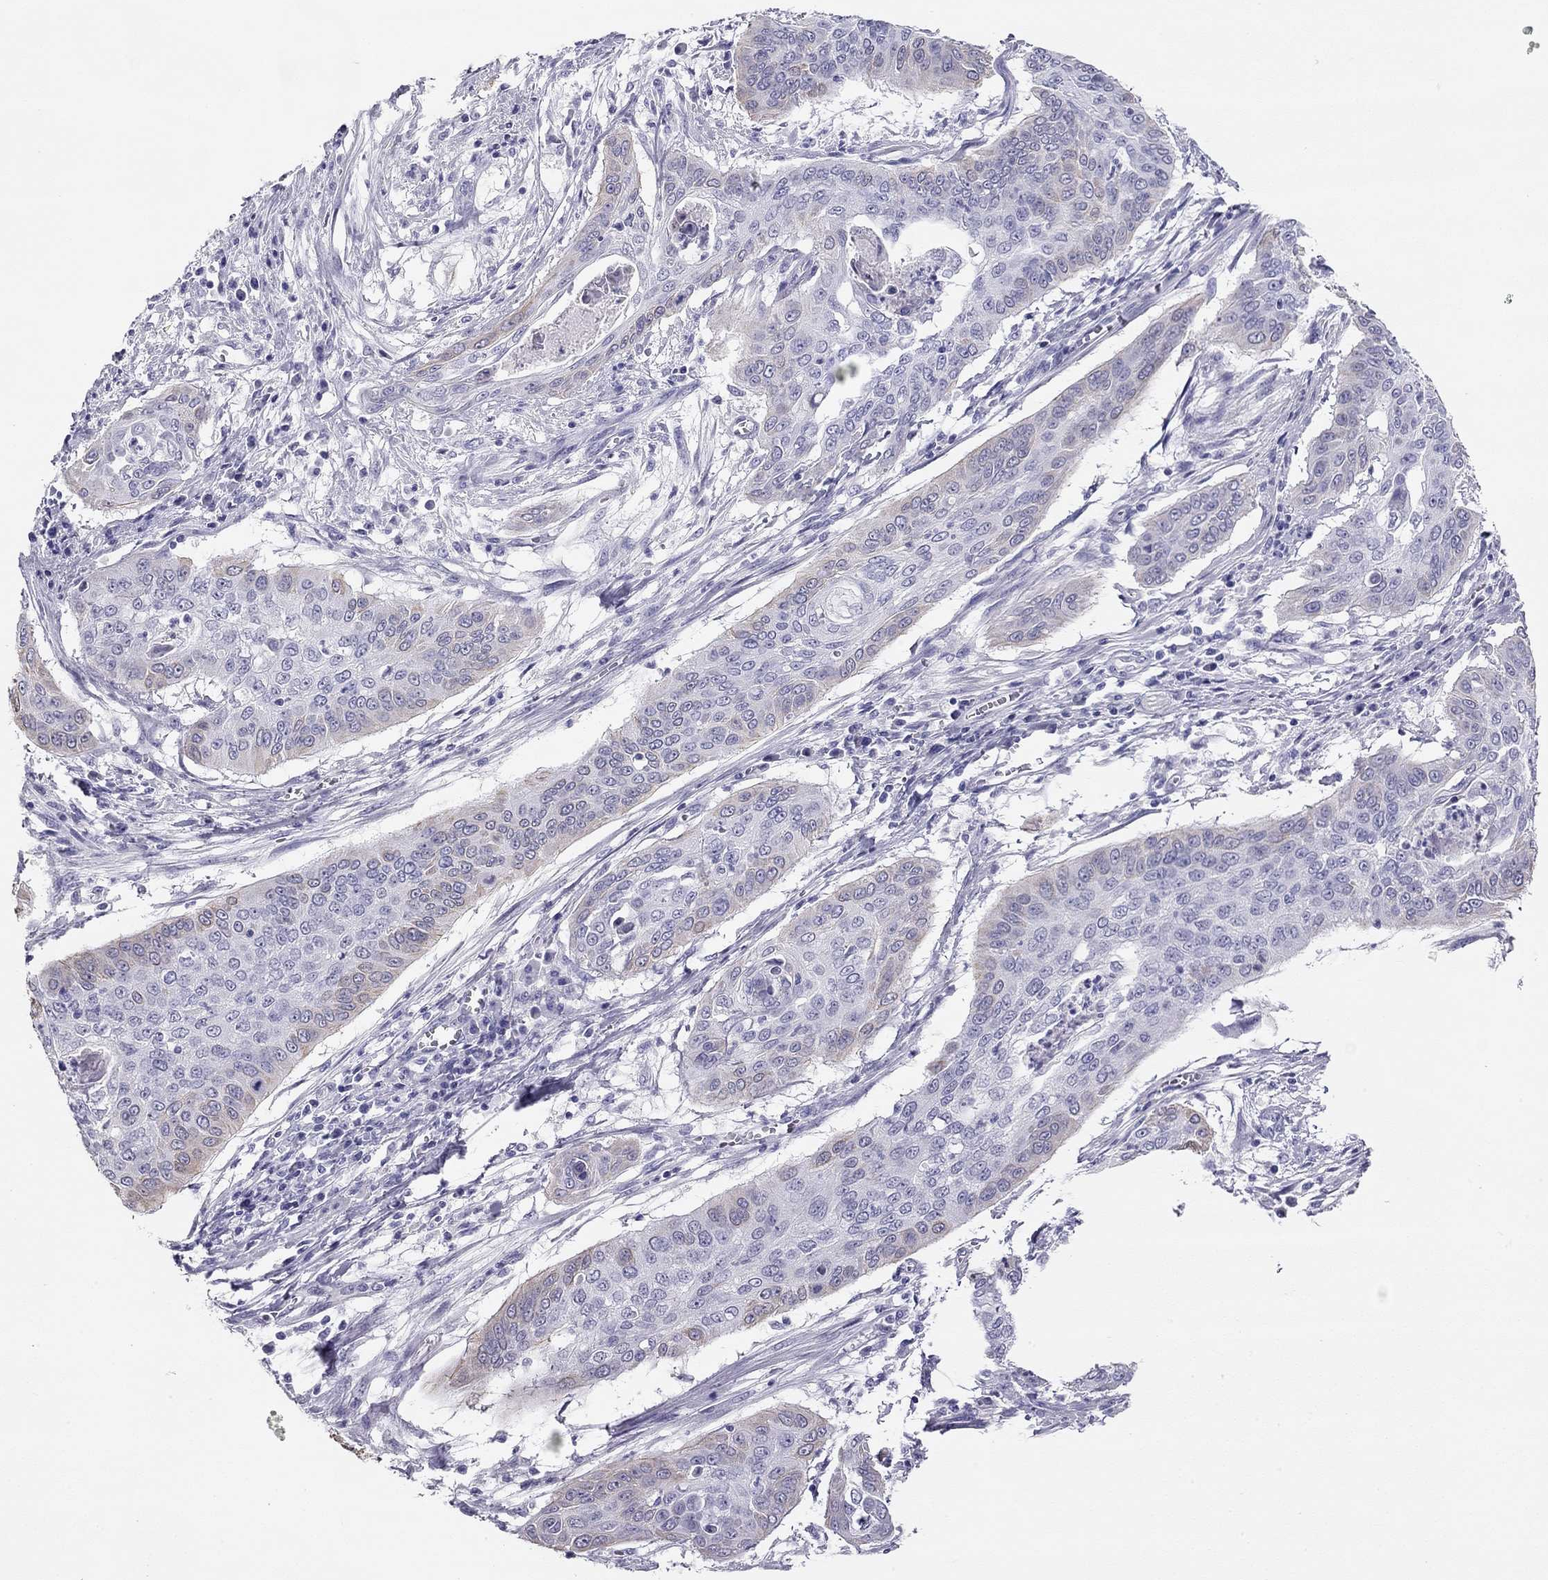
{"staining": {"intensity": "negative", "quantity": "none", "location": "none"}, "tissue": "cervical cancer", "cell_type": "Tumor cells", "image_type": "cancer", "snomed": [{"axis": "morphology", "description": "Squamous cell carcinoma, NOS"}, {"axis": "topography", "description": "Cervix"}], "caption": "Squamous cell carcinoma (cervical) stained for a protein using IHC demonstrates no positivity tumor cells.", "gene": "KCNV2", "patient": {"sex": "female", "age": 39}}